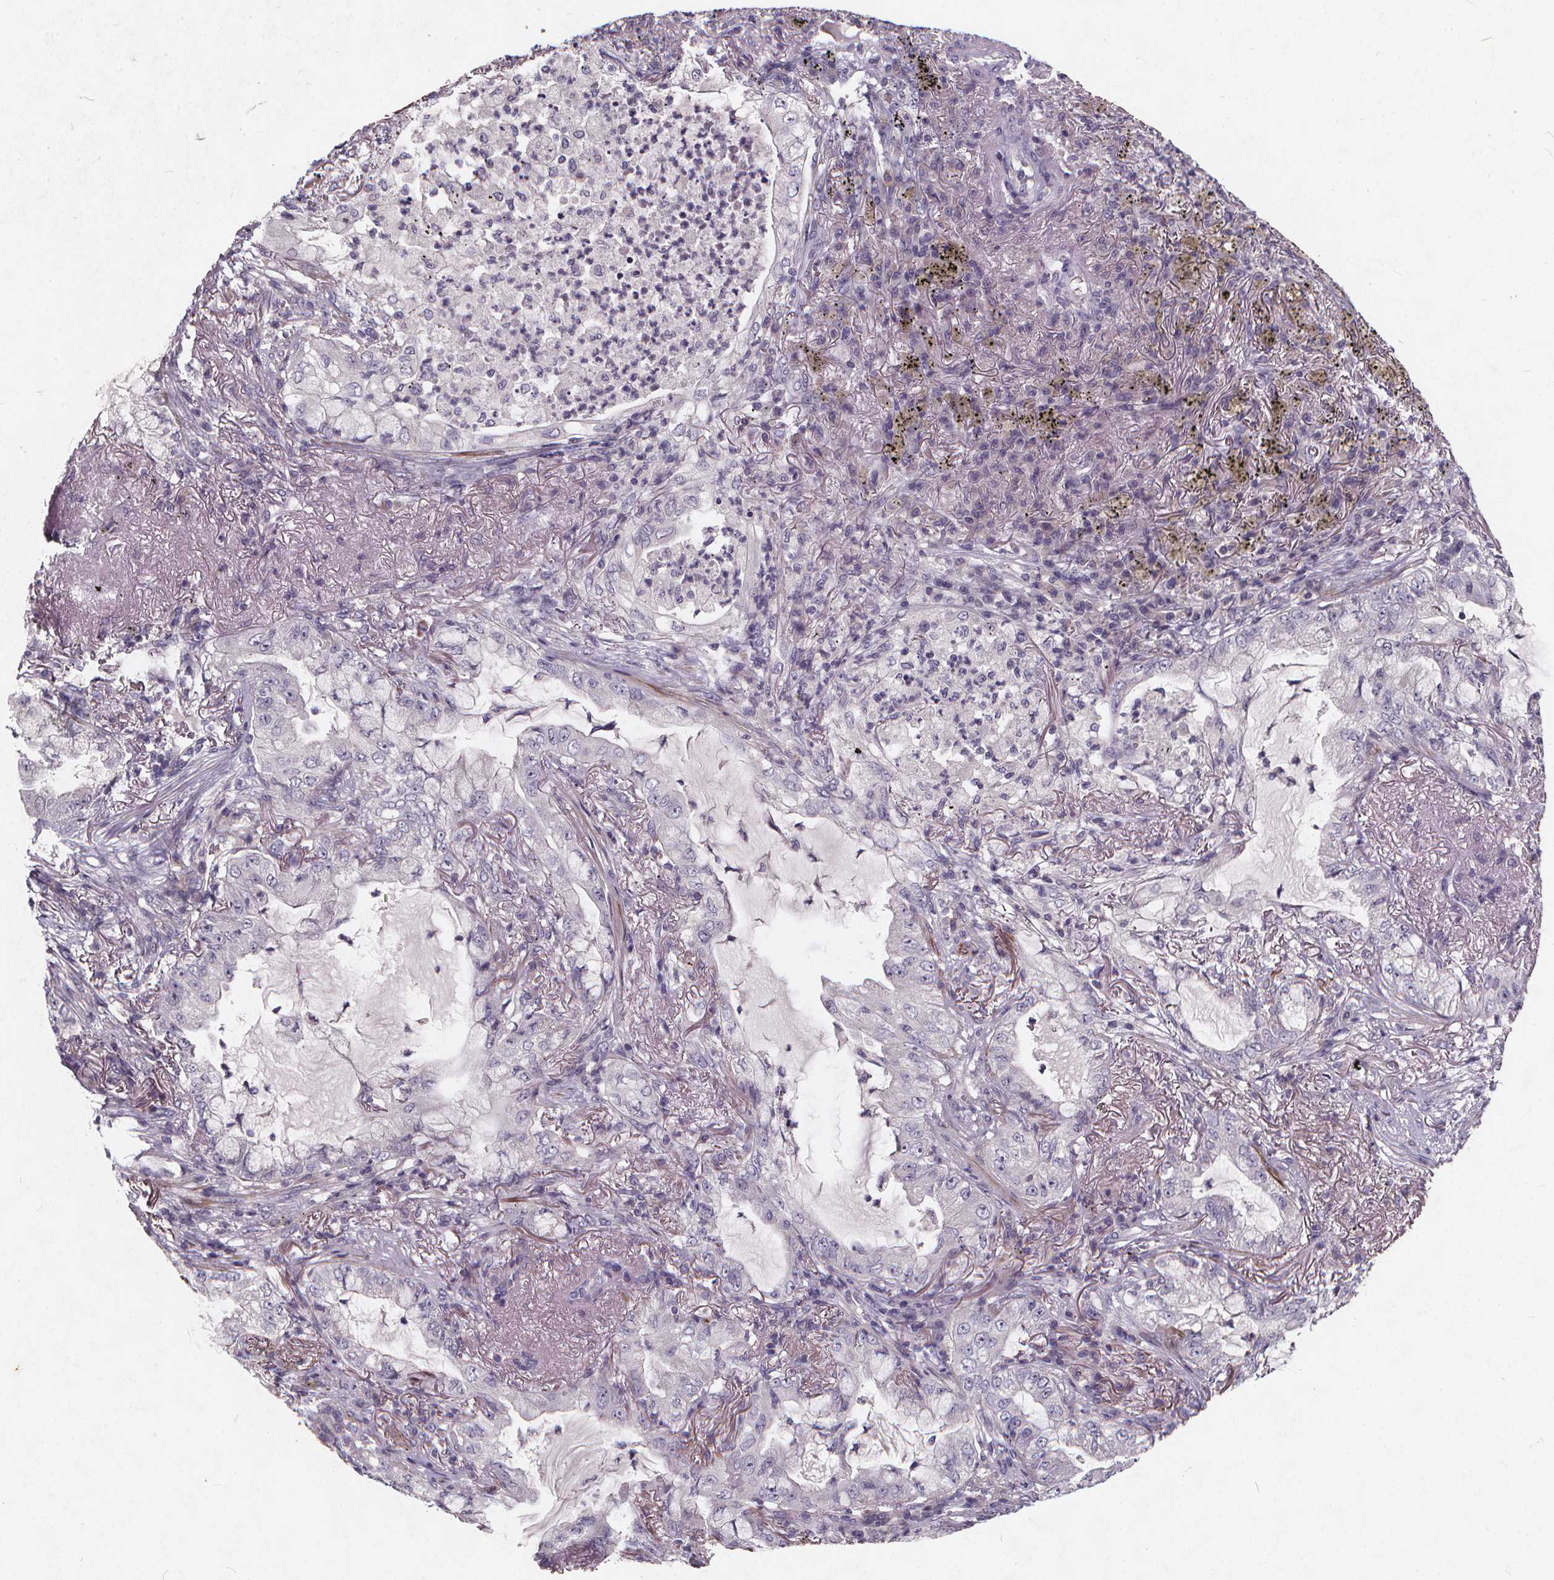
{"staining": {"intensity": "negative", "quantity": "none", "location": "none"}, "tissue": "lung cancer", "cell_type": "Tumor cells", "image_type": "cancer", "snomed": [{"axis": "morphology", "description": "Adenocarcinoma, NOS"}, {"axis": "topography", "description": "Lung"}], "caption": "High power microscopy photomicrograph of an immunohistochemistry (IHC) photomicrograph of lung cancer, revealing no significant staining in tumor cells. Brightfield microscopy of immunohistochemistry (IHC) stained with DAB (brown) and hematoxylin (blue), captured at high magnification.", "gene": "TSPAN14", "patient": {"sex": "female", "age": 73}}